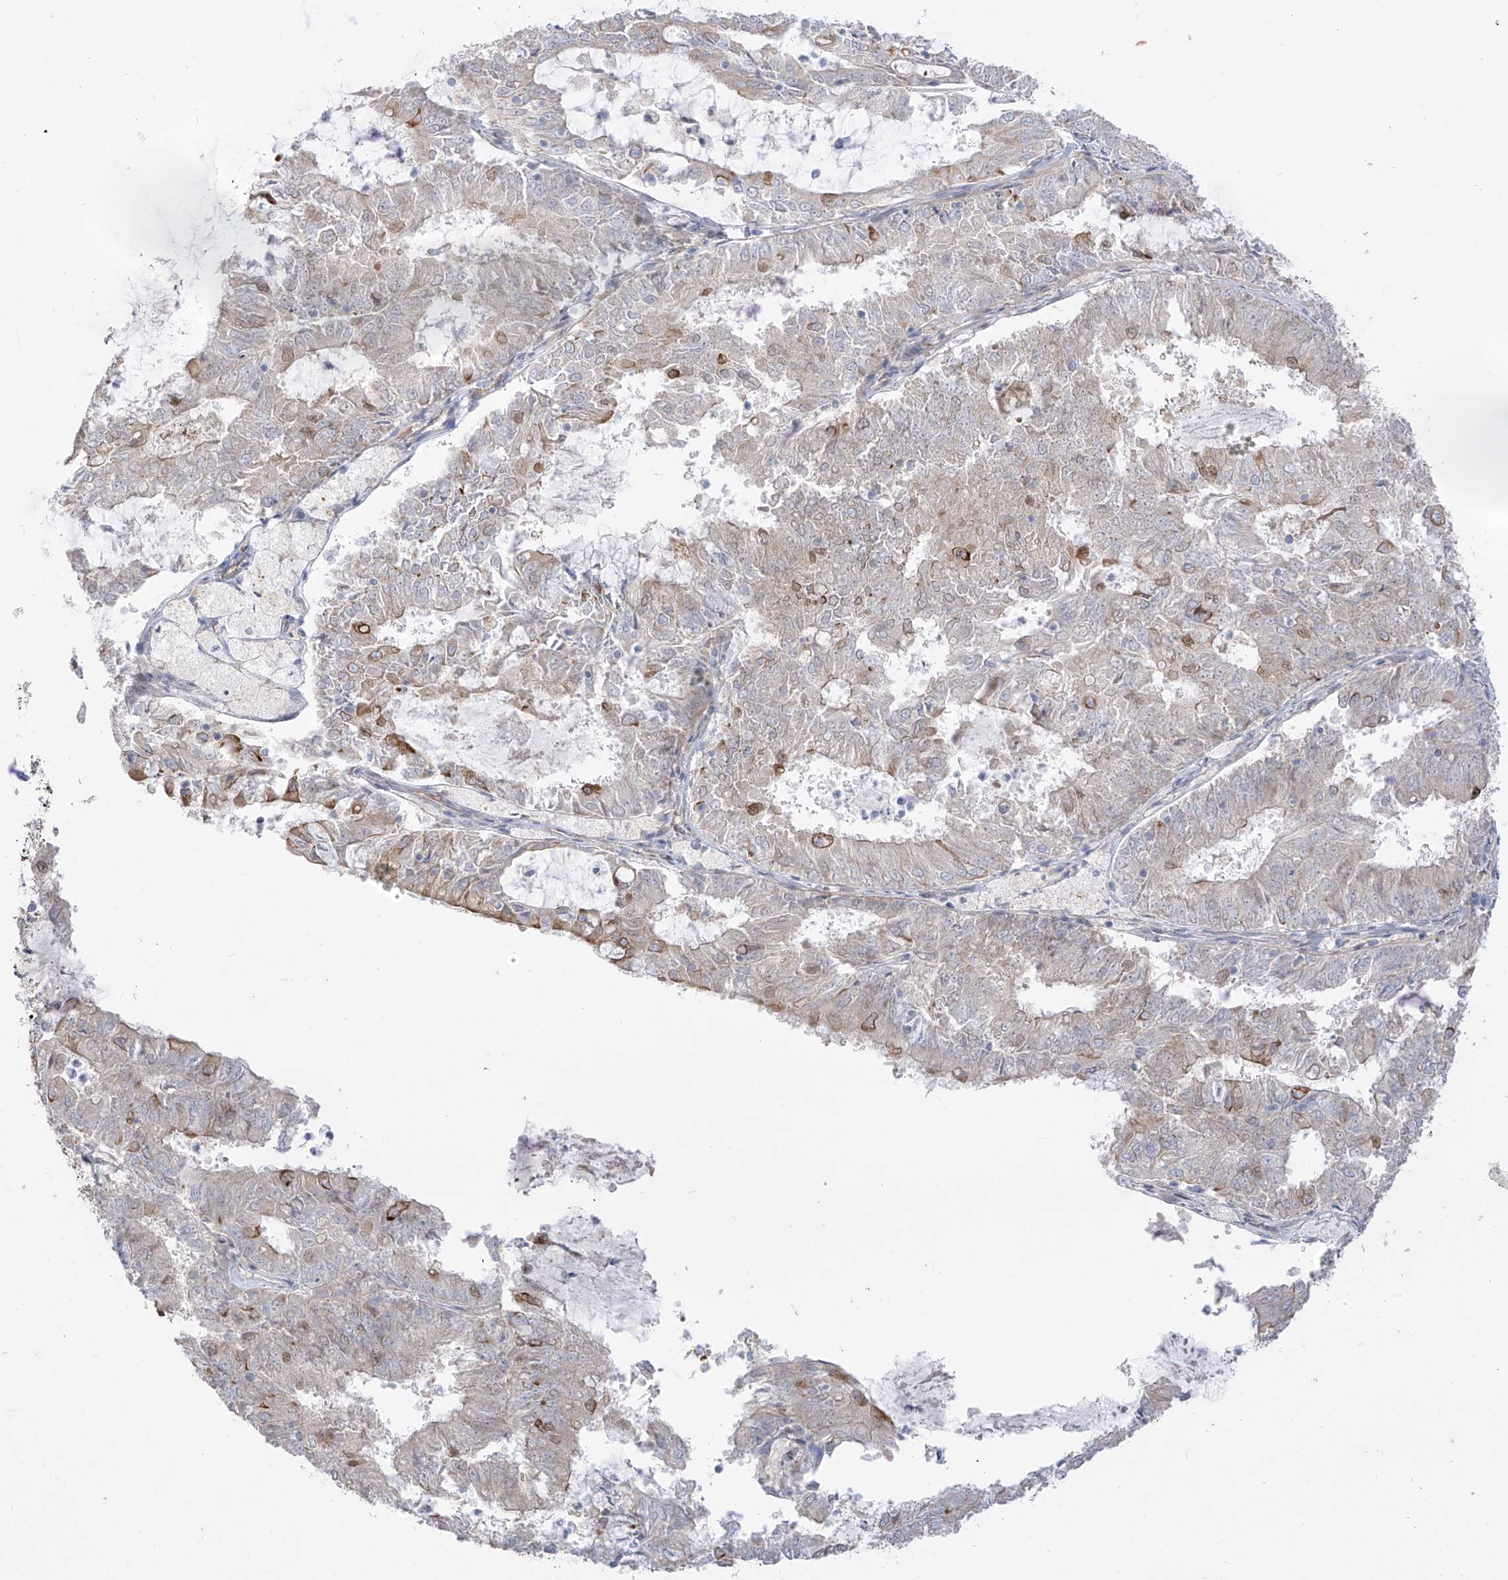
{"staining": {"intensity": "moderate", "quantity": "<25%", "location": "cytoplasmic/membranous"}, "tissue": "endometrial cancer", "cell_type": "Tumor cells", "image_type": "cancer", "snomed": [{"axis": "morphology", "description": "Adenocarcinoma, NOS"}, {"axis": "topography", "description": "Endometrium"}], "caption": "Endometrial cancer stained with DAB (3,3'-diaminobenzidine) IHC shows low levels of moderate cytoplasmic/membranous expression in about <25% of tumor cells. The staining is performed using DAB brown chromogen to label protein expression. The nuclei are counter-stained blue using hematoxylin.", "gene": "EIPR1", "patient": {"sex": "female", "age": 57}}